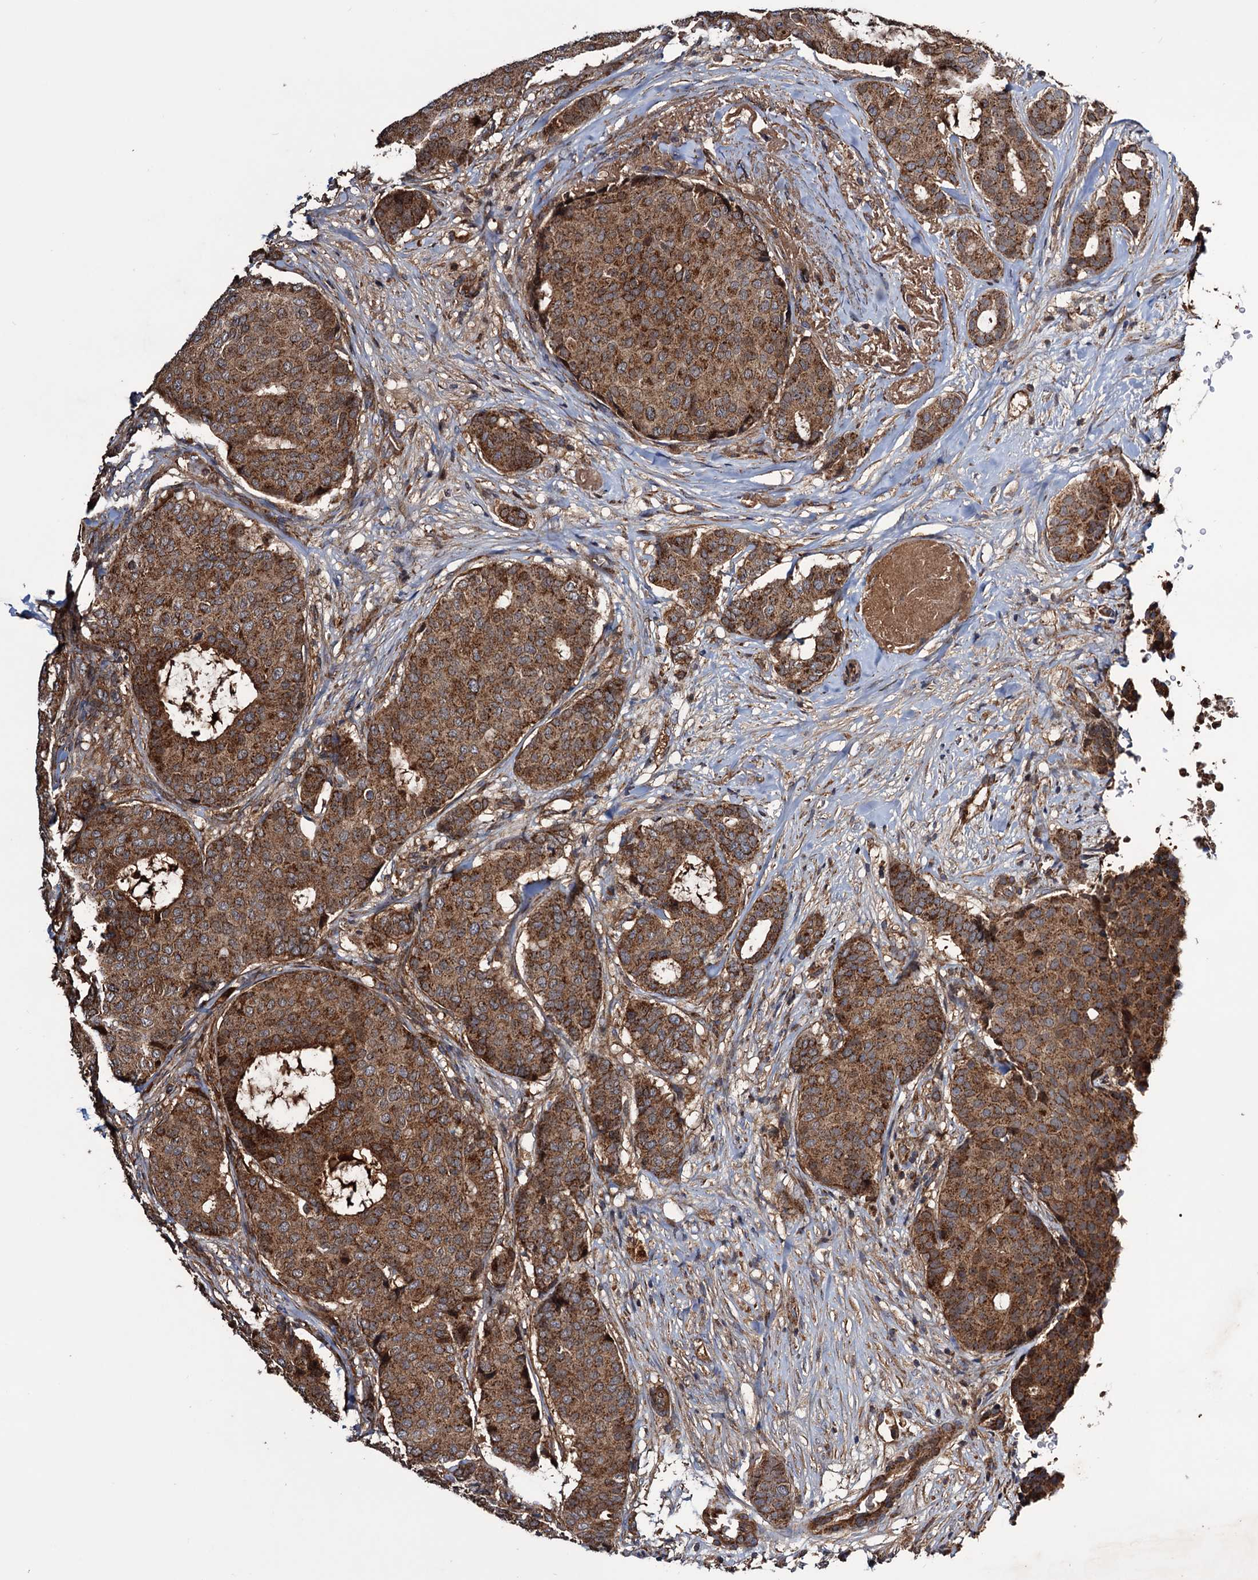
{"staining": {"intensity": "strong", "quantity": ">75%", "location": "cytoplasmic/membranous"}, "tissue": "breast cancer", "cell_type": "Tumor cells", "image_type": "cancer", "snomed": [{"axis": "morphology", "description": "Duct carcinoma"}, {"axis": "topography", "description": "Breast"}], "caption": "Tumor cells reveal strong cytoplasmic/membranous expression in about >75% of cells in breast intraductal carcinoma.", "gene": "MRPL42", "patient": {"sex": "female", "age": 75}}